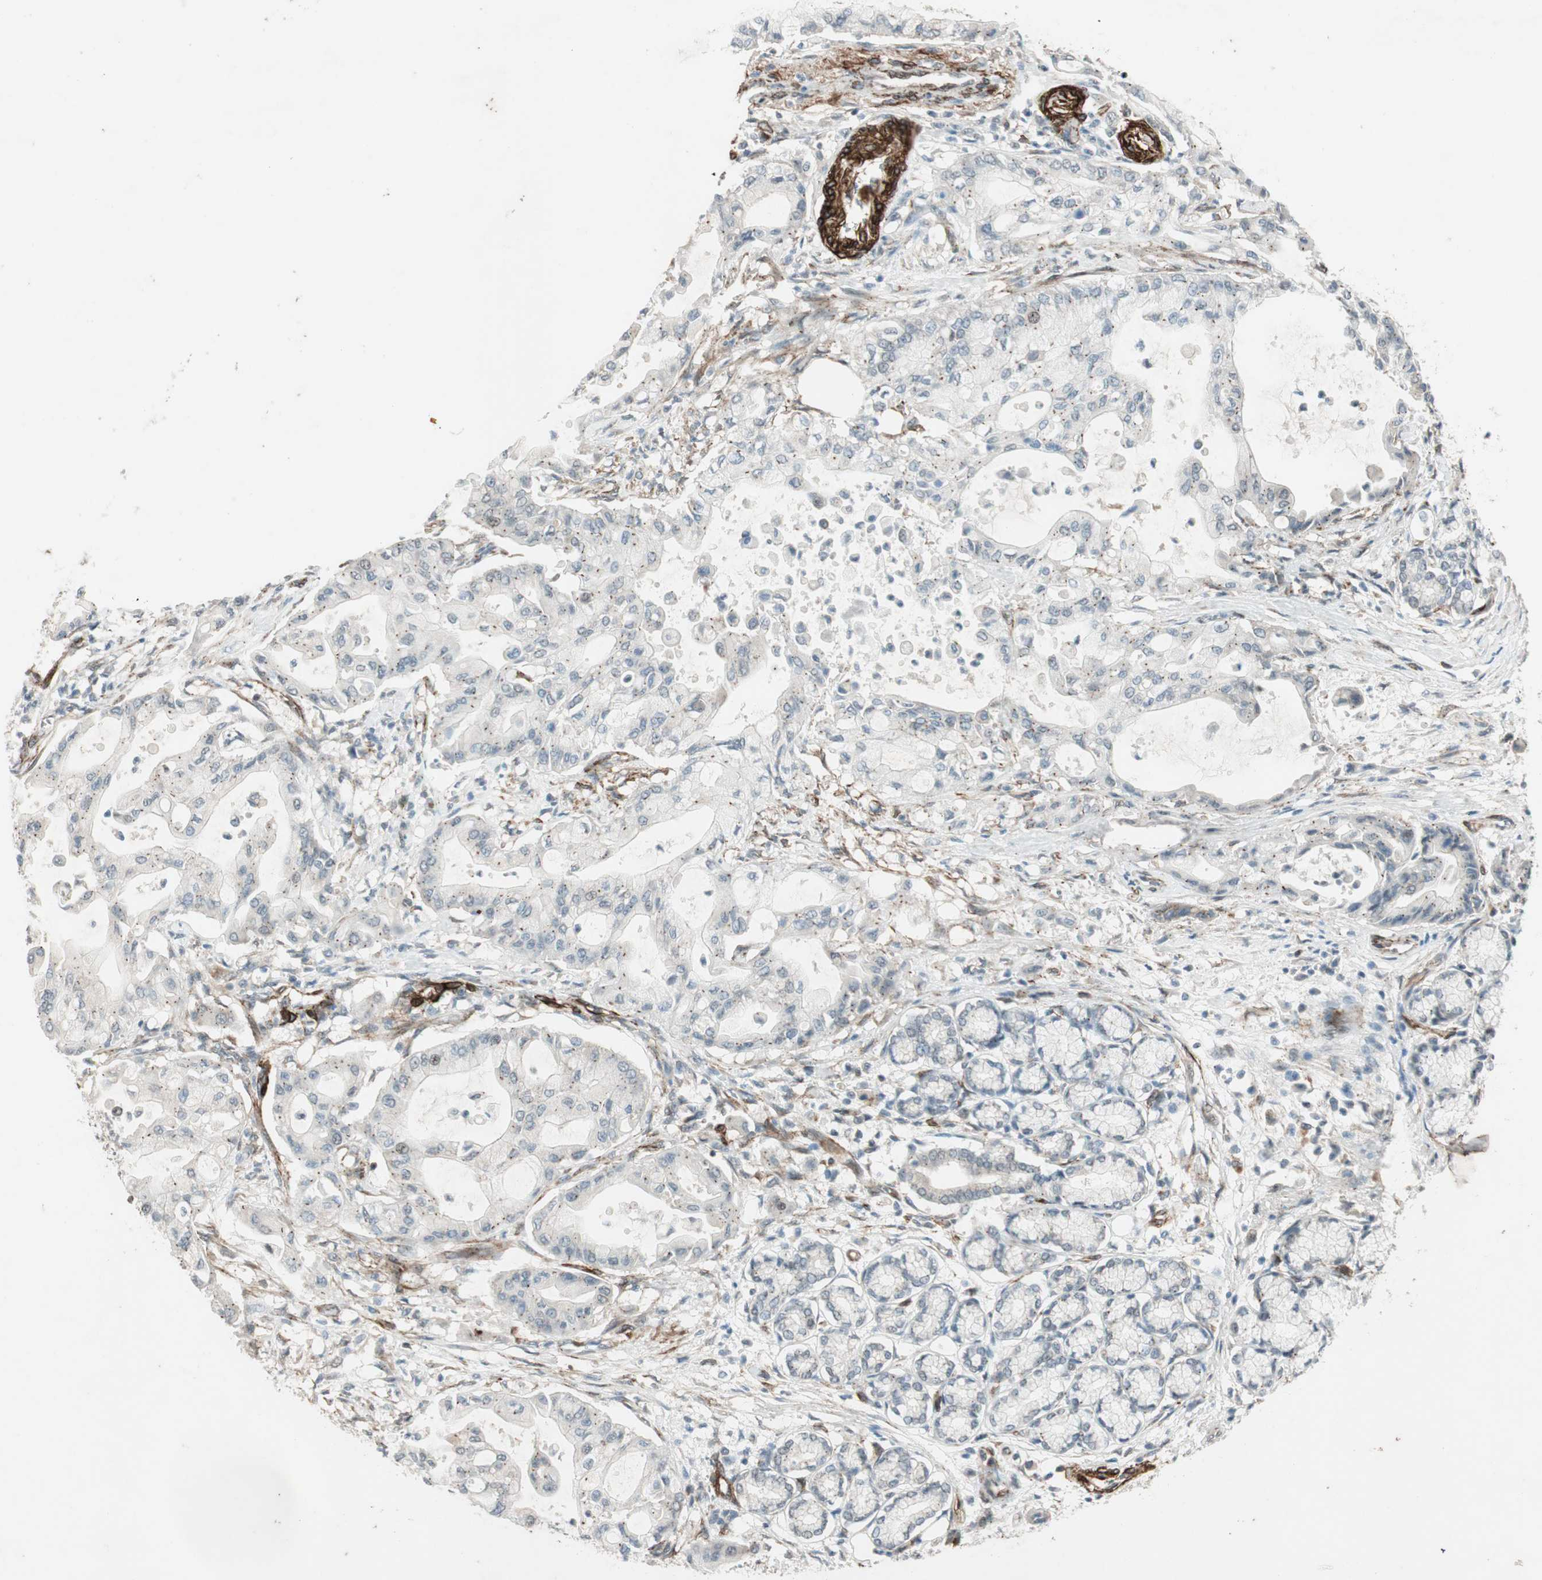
{"staining": {"intensity": "moderate", "quantity": "<25%", "location": "cytoplasmic/membranous"}, "tissue": "pancreatic cancer", "cell_type": "Tumor cells", "image_type": "cancer", "snomed": [{"axis": "morphology", "description": "Adenocarcinoma, NOS"}, {"axis": "morphology", "description": "Adenocarcinoma, metastatic, NOS"}, {"axis": "topography", "description": "Lymph node"}, {"axis": "topography", "description": "Pancreas"}, {"axis": "topography", "description": "Duodenum"}], "caption": "Immunohistochemical staining of pancreatic cancer demonstrates moderate cytoplasmic/membranous protein expression in about <25% of tumor cells.", "gene": "CDK19", "patient": {"sex": "female", "age": 64}}